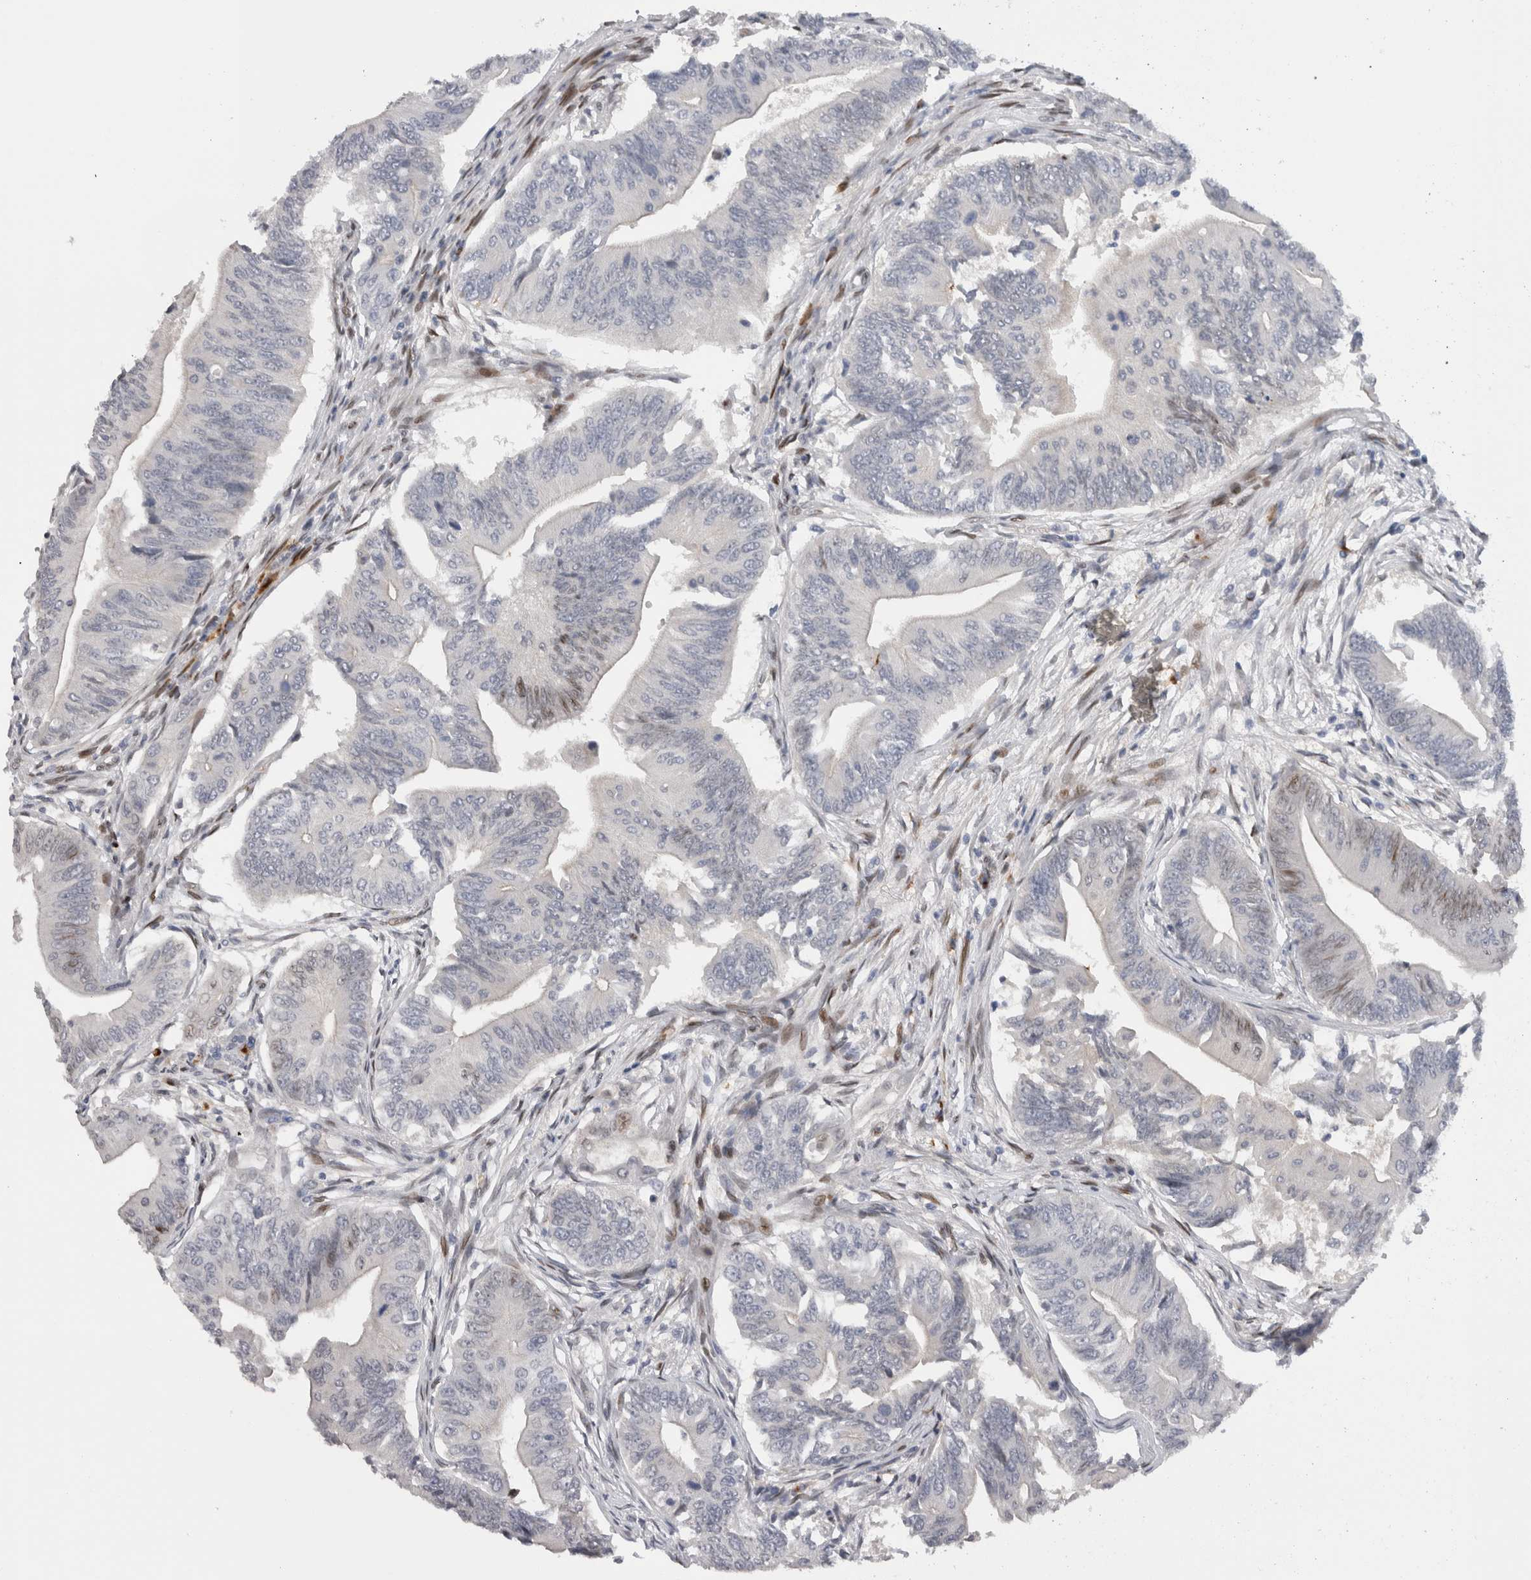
{"staining": {"intensity": "negative", "quantity": "none", "location": "none"}, "tissue": "colorectal cancer", "cell_type": "Tumor cells", "image_type": "cancer", "snomed": [{"axis": "morphology", "description": "Adenoma, NOS"}, {"axis": "morphology", "description": "Adenocarcinoma, NOS"}, {"axis": "topography", "description": "Colon"}], "caption": "A micrograph of colorectal adenocarcinoma stained for a protein demonstrates no brown staining in tumor cells.", "gene": "DMTN", "patient": {"sex": "male", "age": 79}}